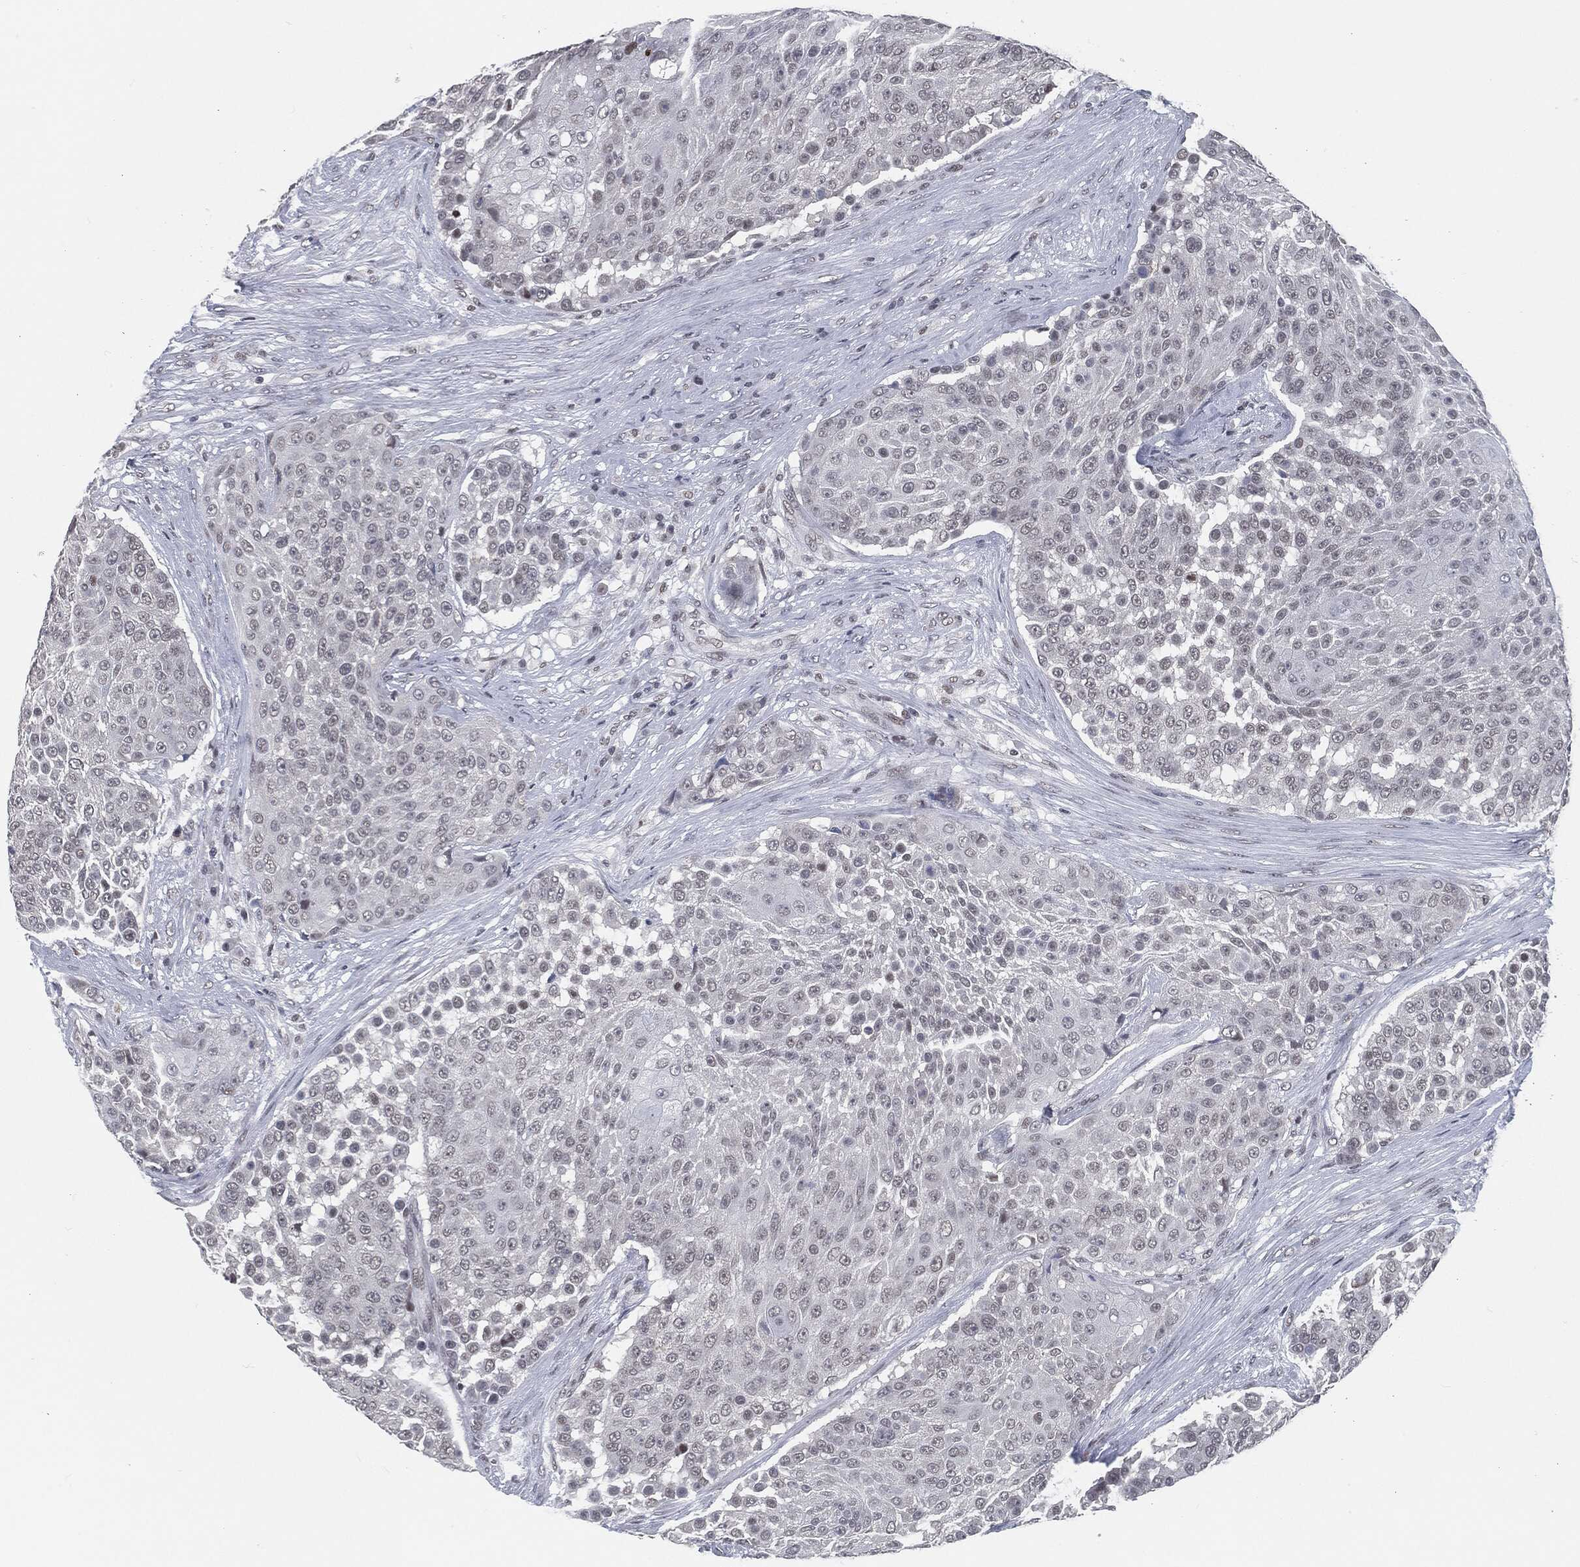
{"staining": {"intensity": "negative", "quantity": "none", "location": "none"}, "tissue": "urothelial cancer", "cell_type": "Tumor cells", "image_type": "cancer", "snomed": [{"axis": "morphology", "description": "Urothelial carcinoma, High grade"}, {"axis": "topography", "description": "Urinary bladder"}], "caption": "An immunohistochemistry image of urothelial cancer is shown. There is no staining in tumor cells of urothelial cancer. (DAB immunohistochemistry (IHC) with hematoxylin counter stain).", "gene": "ANXA1", "patient": {"sex": "female", "age": 63}}